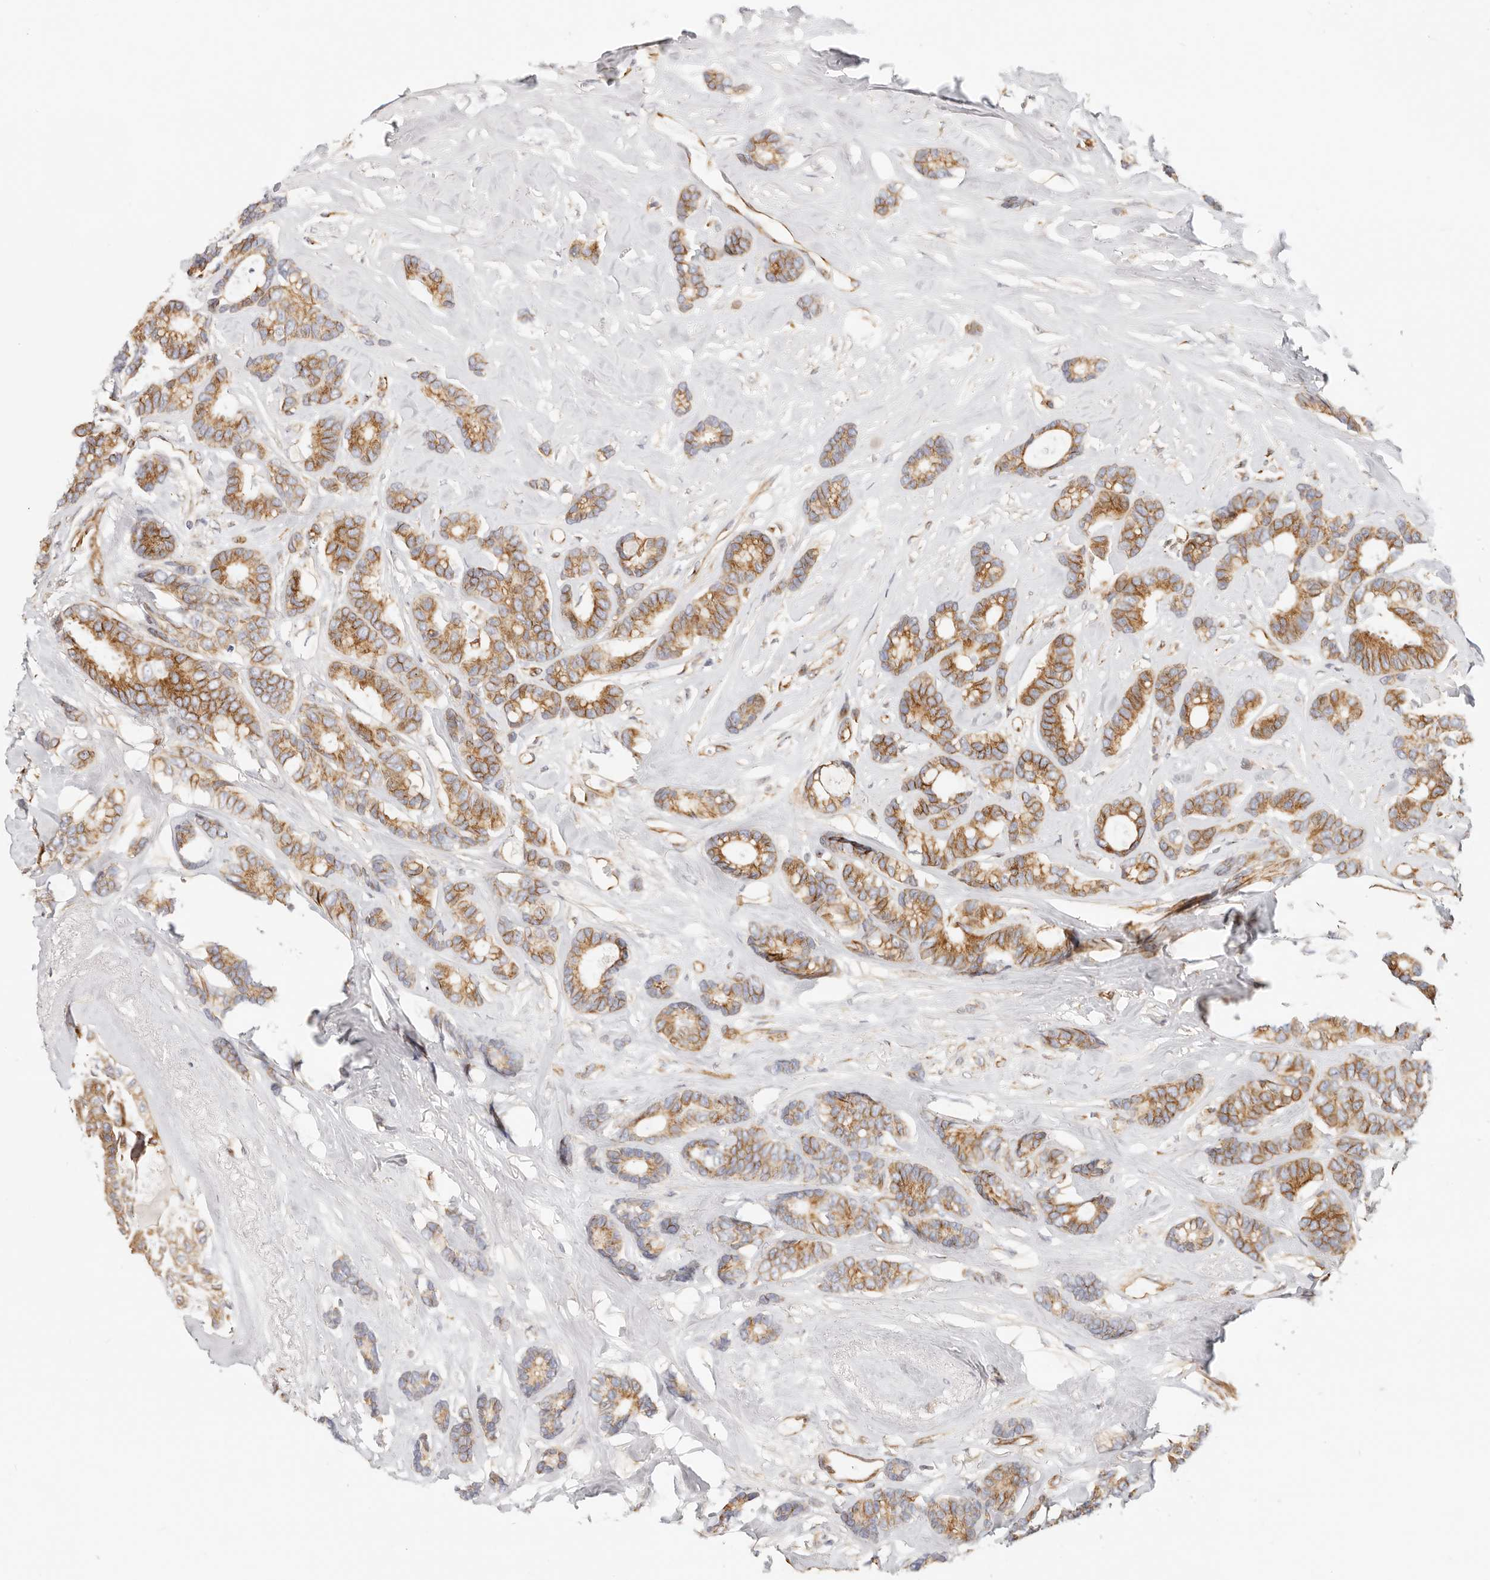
{"staining": {"intensity": "moderate", "quantity": ">75%", "location": "cytoplasmic/membranous"}, "tissue": "breast cancer", "cell_type": "Tumor cells", "image_type": "cancer", "snomed": [{"axis": "morphology", "description": "Duct carcinoma"}, {"axis": "topography", "description": "Breast"}], "caption": "Breast cancer tissue exhibits moderate cytoplasmic/membranous expression in about >75% of tumor cells", "gene": "DTNBP1", "patient": {"sex": "female", "age": 87}}